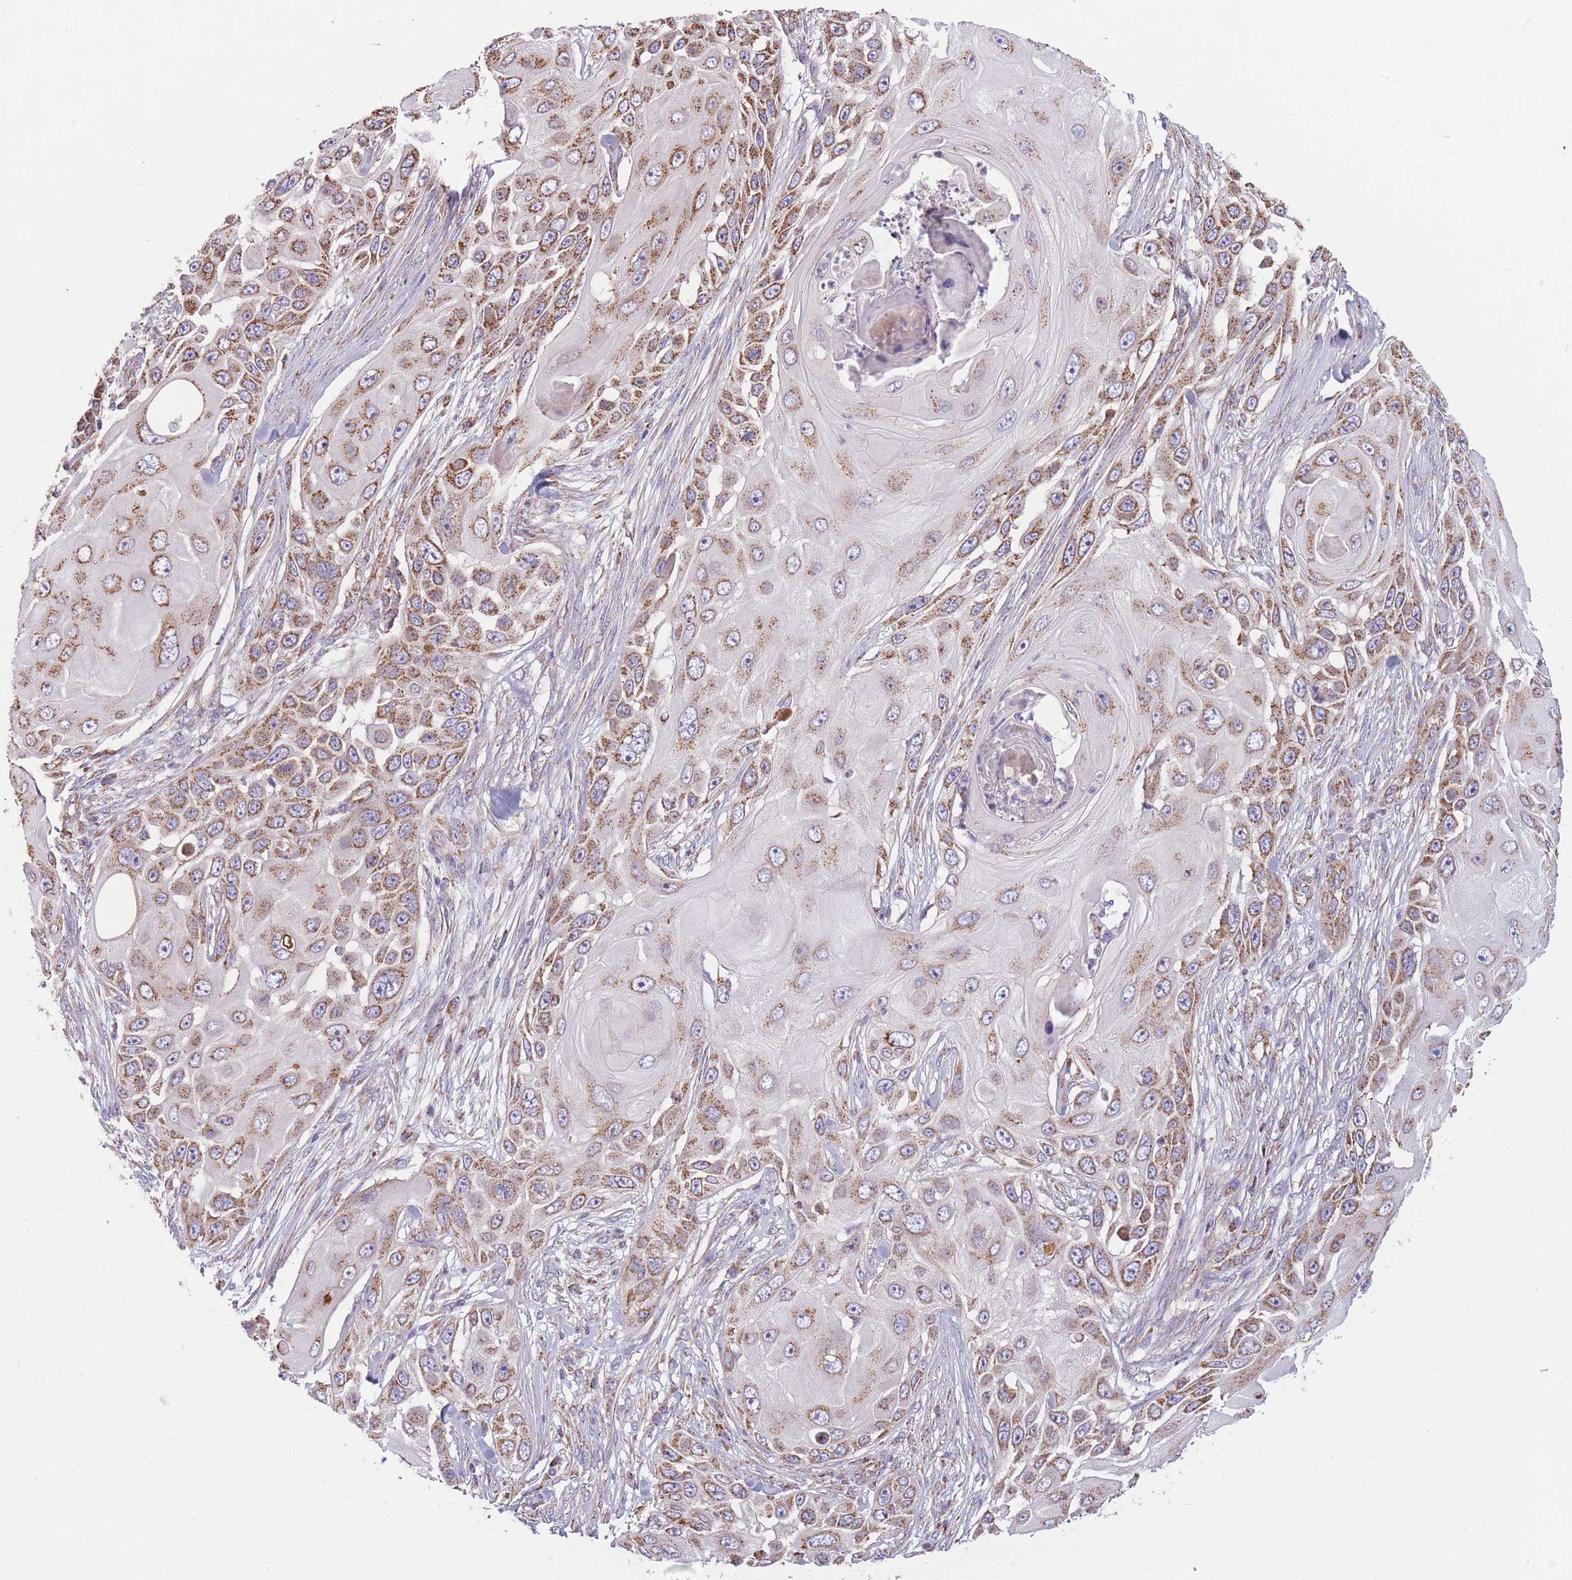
{"staining": {"intensity": "moderate", "quantity": ">75%", "location": "cytoplasmic/membranous"}, "tissue": "skin cancer", "cell_type": "Tumor cells", "image_type": "cancer", "snomed": [{"axis": "morphology", "description": "Squamous cell carcinoma, NOS"}, {"axis": "topography", "description": "Skin"}], "caption": "A medium amount of moderate cytoplasmic/membranous staining is identified in about >75% of tumor cells in skin cancer tissue.", "gene": "KIF16B", "patient": {"sex": "female", "age": 44}}